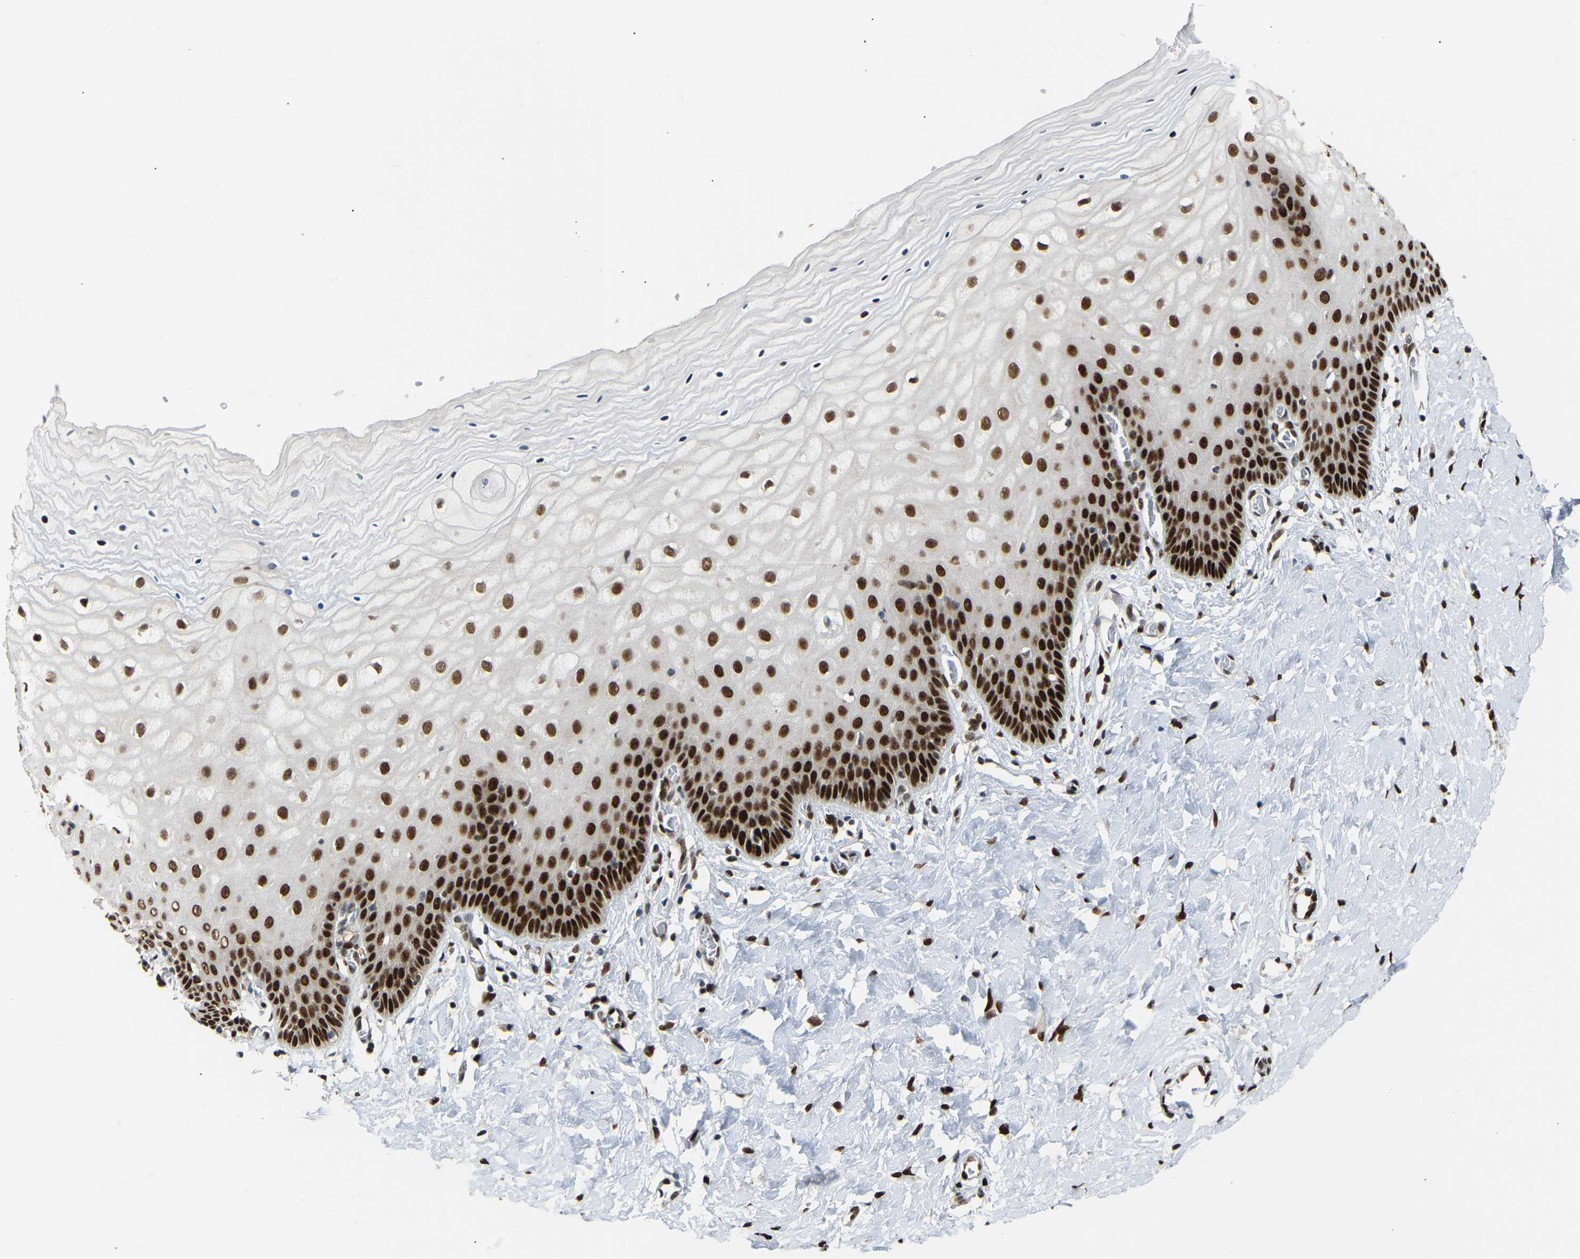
{"staining": {"intensity": "strong", "quantity": ">75%", "location": "nuclear"}, "tissue": "cervix", "cell_type": "Glandular cells", "image_type": "normal", "snomed": [{"axis": "morphology", "description": "Normal tissue, NOS"}, {"axis": "topography", "description": "Cervix"}], "caption": "DAB immunohistochemical staining of unremarkable cervix reveals strong nuclear protein positivity in approximately >75% of glandular cells. (Stains: DAB in brown, nuclei in blue, Microscopy: brightfield microscopy at high magnification).", "gene": "SSBP2", "patient": {"sex": "female", "age": 55}}